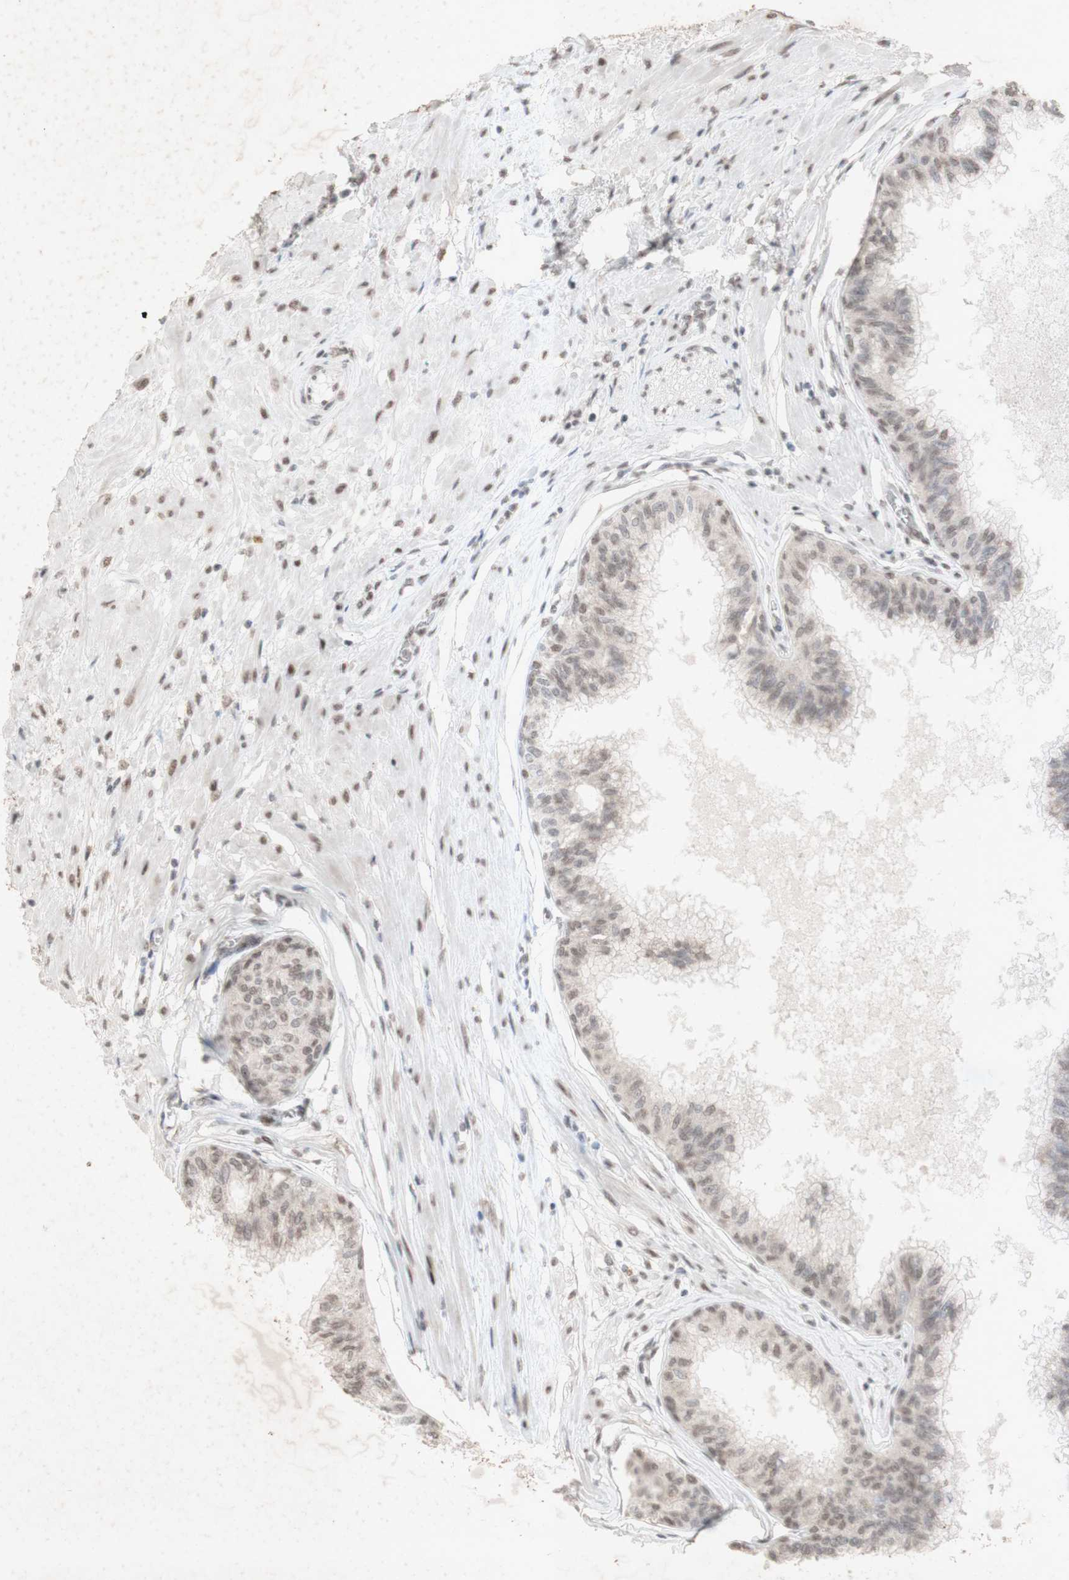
{"staining": {"intensity": "weak", "quantity": ">75%", "location": "cytoplasmic/membranous,nuclear"}, "tissue": "prostate", "cell_type": "Glandular cells", "image_type": "normal", "snomed": [{"axis": "morphology", "description": "Normal tissue, NOS"}, {"axis": "topography", "description": "Prostate"}, {"axis": "topography", "description": "Seminal veicle"}], "caption": "Immunohistochemical staining of unremarkable prostate demonstrates >75% levels of weak cytoplasmic/membranous,nuclear protein expression in approximately >75% of glandular cells.", "gene": "CENPB", "patient": {"sex": "male", "age": 60}}